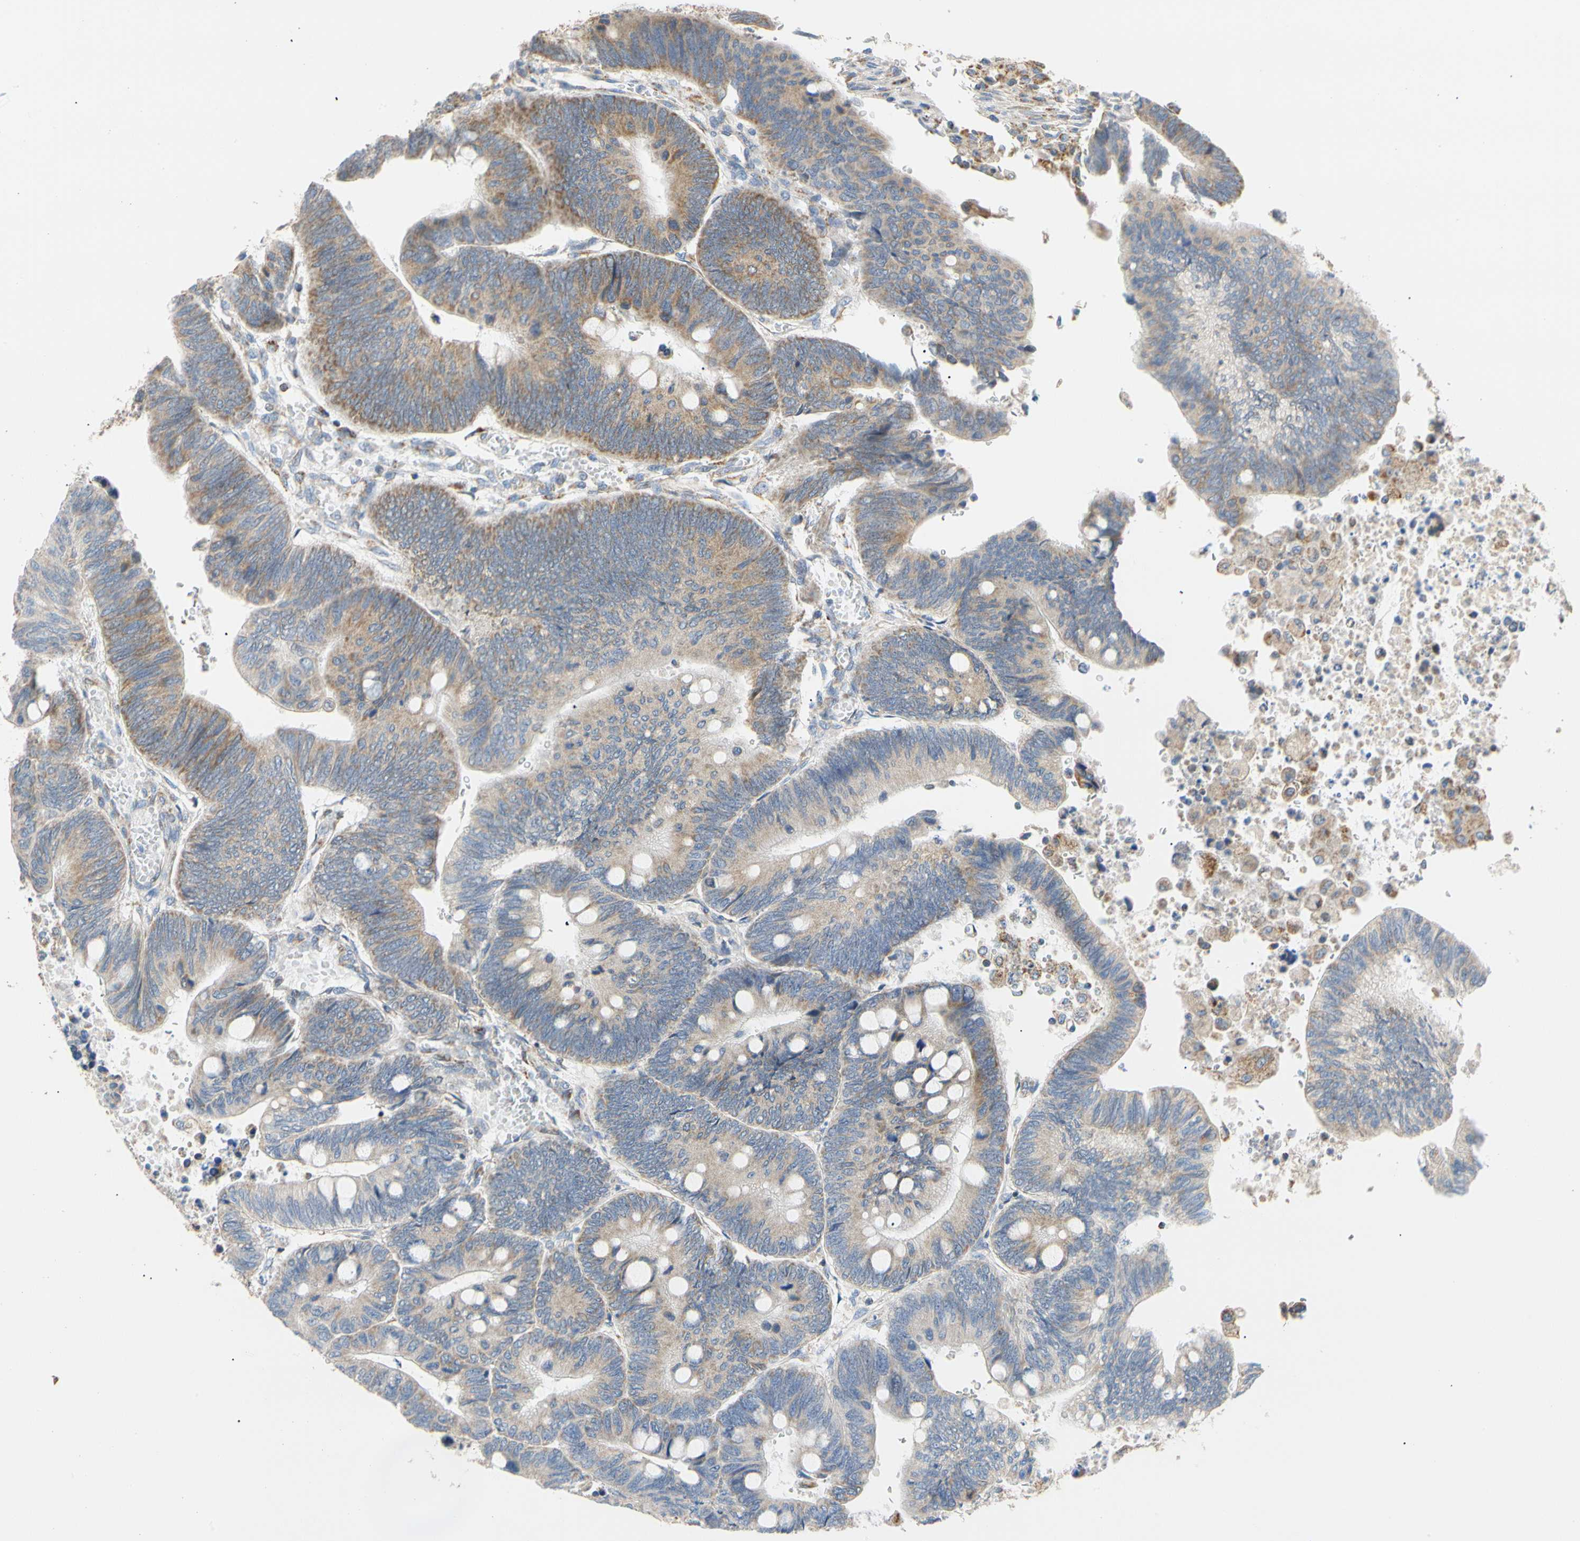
{"staining": {"intensity": "weak", "quantity": ">75%", "location": "cytoplasmic/membranous"}, "tissue": "colorectal cancer", "cell_type": "Tumor cells", "image_type": "cancer", "snomed": [{"axis": "morphology", "description": "Normal tissue, NOS"}, {"axis": "morphology", "description": "Adenocarcinoma, NOS"}, {"axis": "topography", "description": "Rectum"}, {"axis": "topography", "description": "Peripheral nerve tissue"}], "caption": "This photomicrograph exhibits colorectal cancer stained with immunohistochemistry (IHC) to label a protein in brown. The cytoplasmic/membranous of tumor cells show weak positivity for the protein. Nuclei are counter-stained blue.", "gene": "ACAT1", "patient": {"sex": "male", "age": 92}}